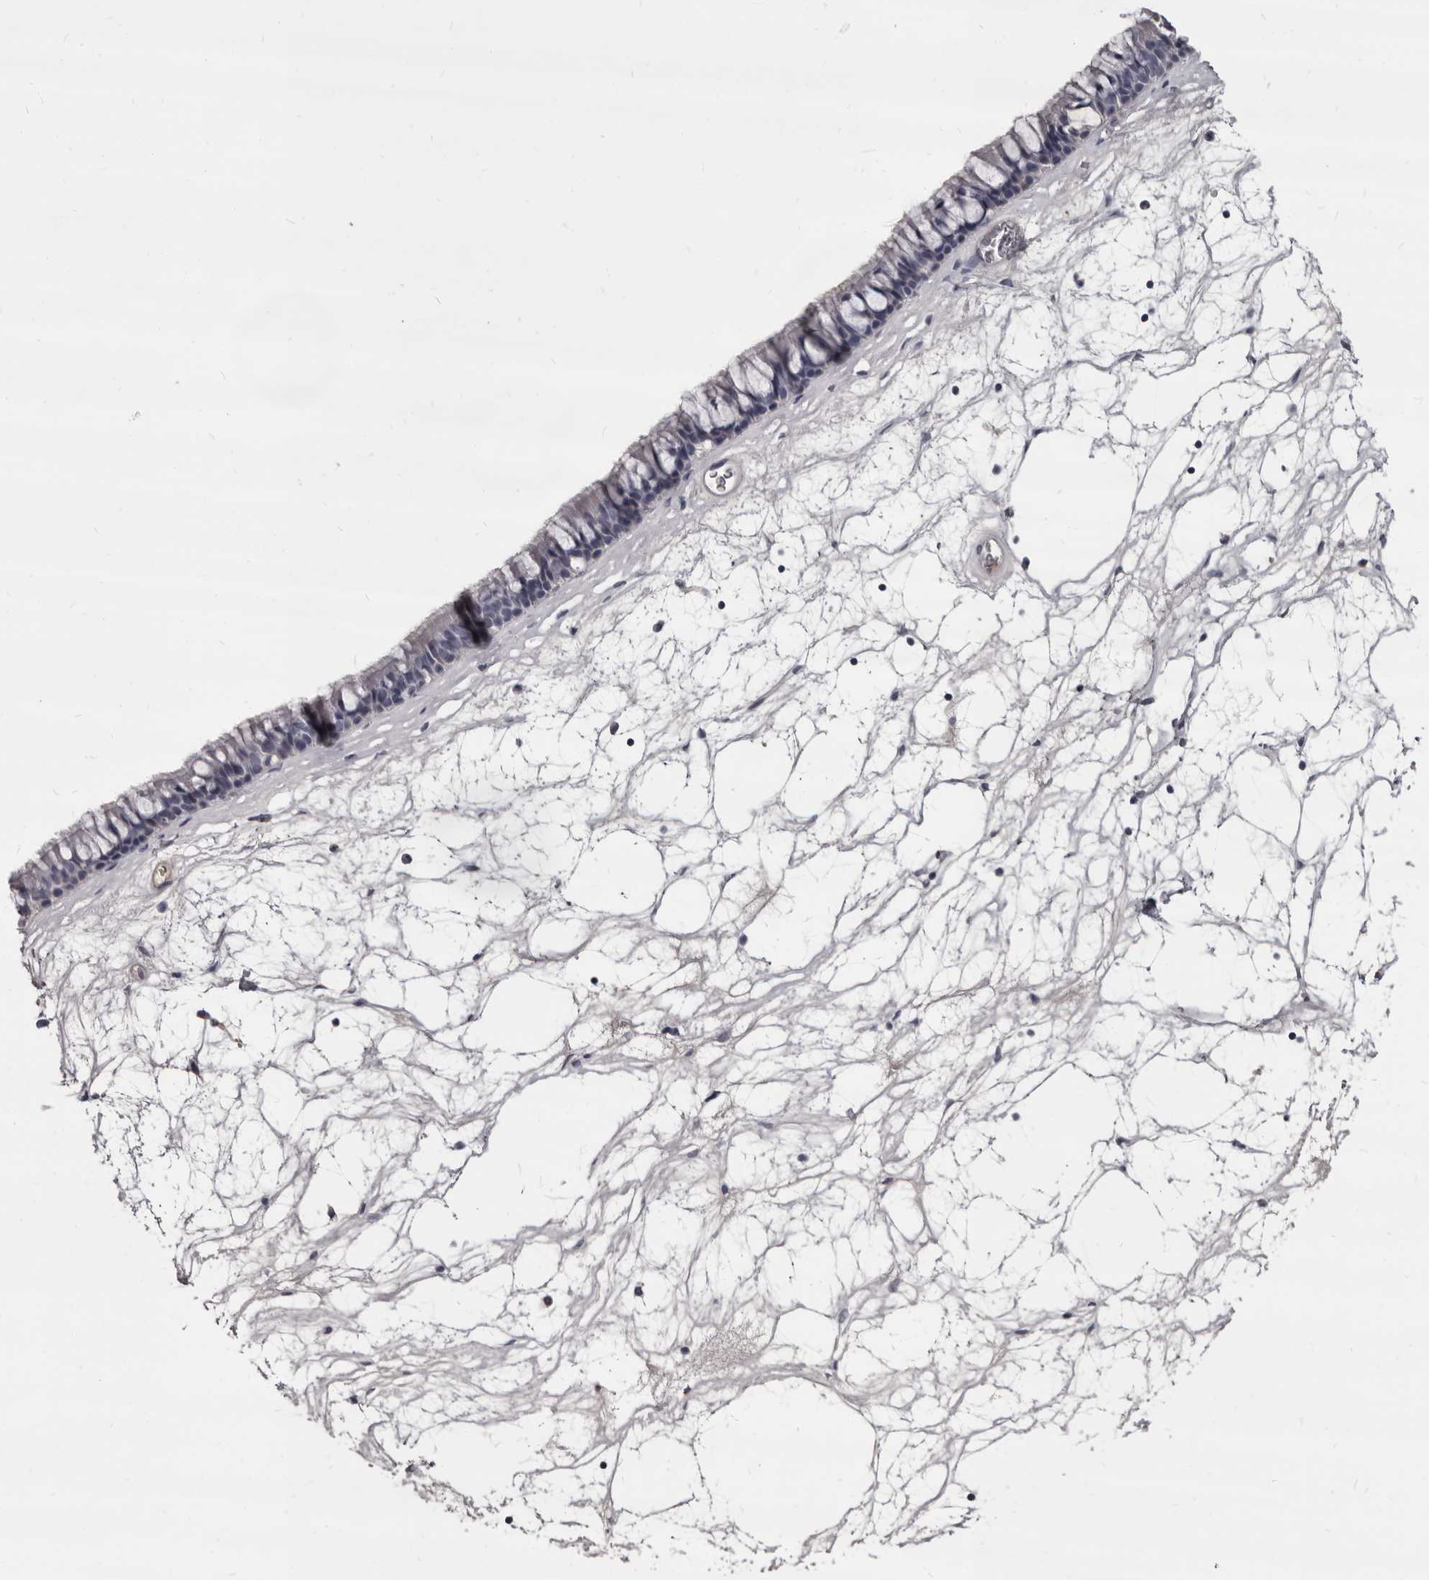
{"staining": {"intensity": "negative", "quantity": "none", "location": "none"}, "tissue": "nasopharynx", "cell_type": "Respiratory epithelial cells", "image_type": "normal", "snomed": [{"axis": "morphology", "description": "Normal tissue, NOS"}, {"axis": "topography", "description": "Nasopharynx"}], "caption": "Immunohistochemistry (IHC) photomicrograph of benign nasopharynx stained for a protein (brown), which exhibits no staining in respiratory epithelial cells.", "gene": "GZMH", "patient": {"sex": "male", "age": 64}}